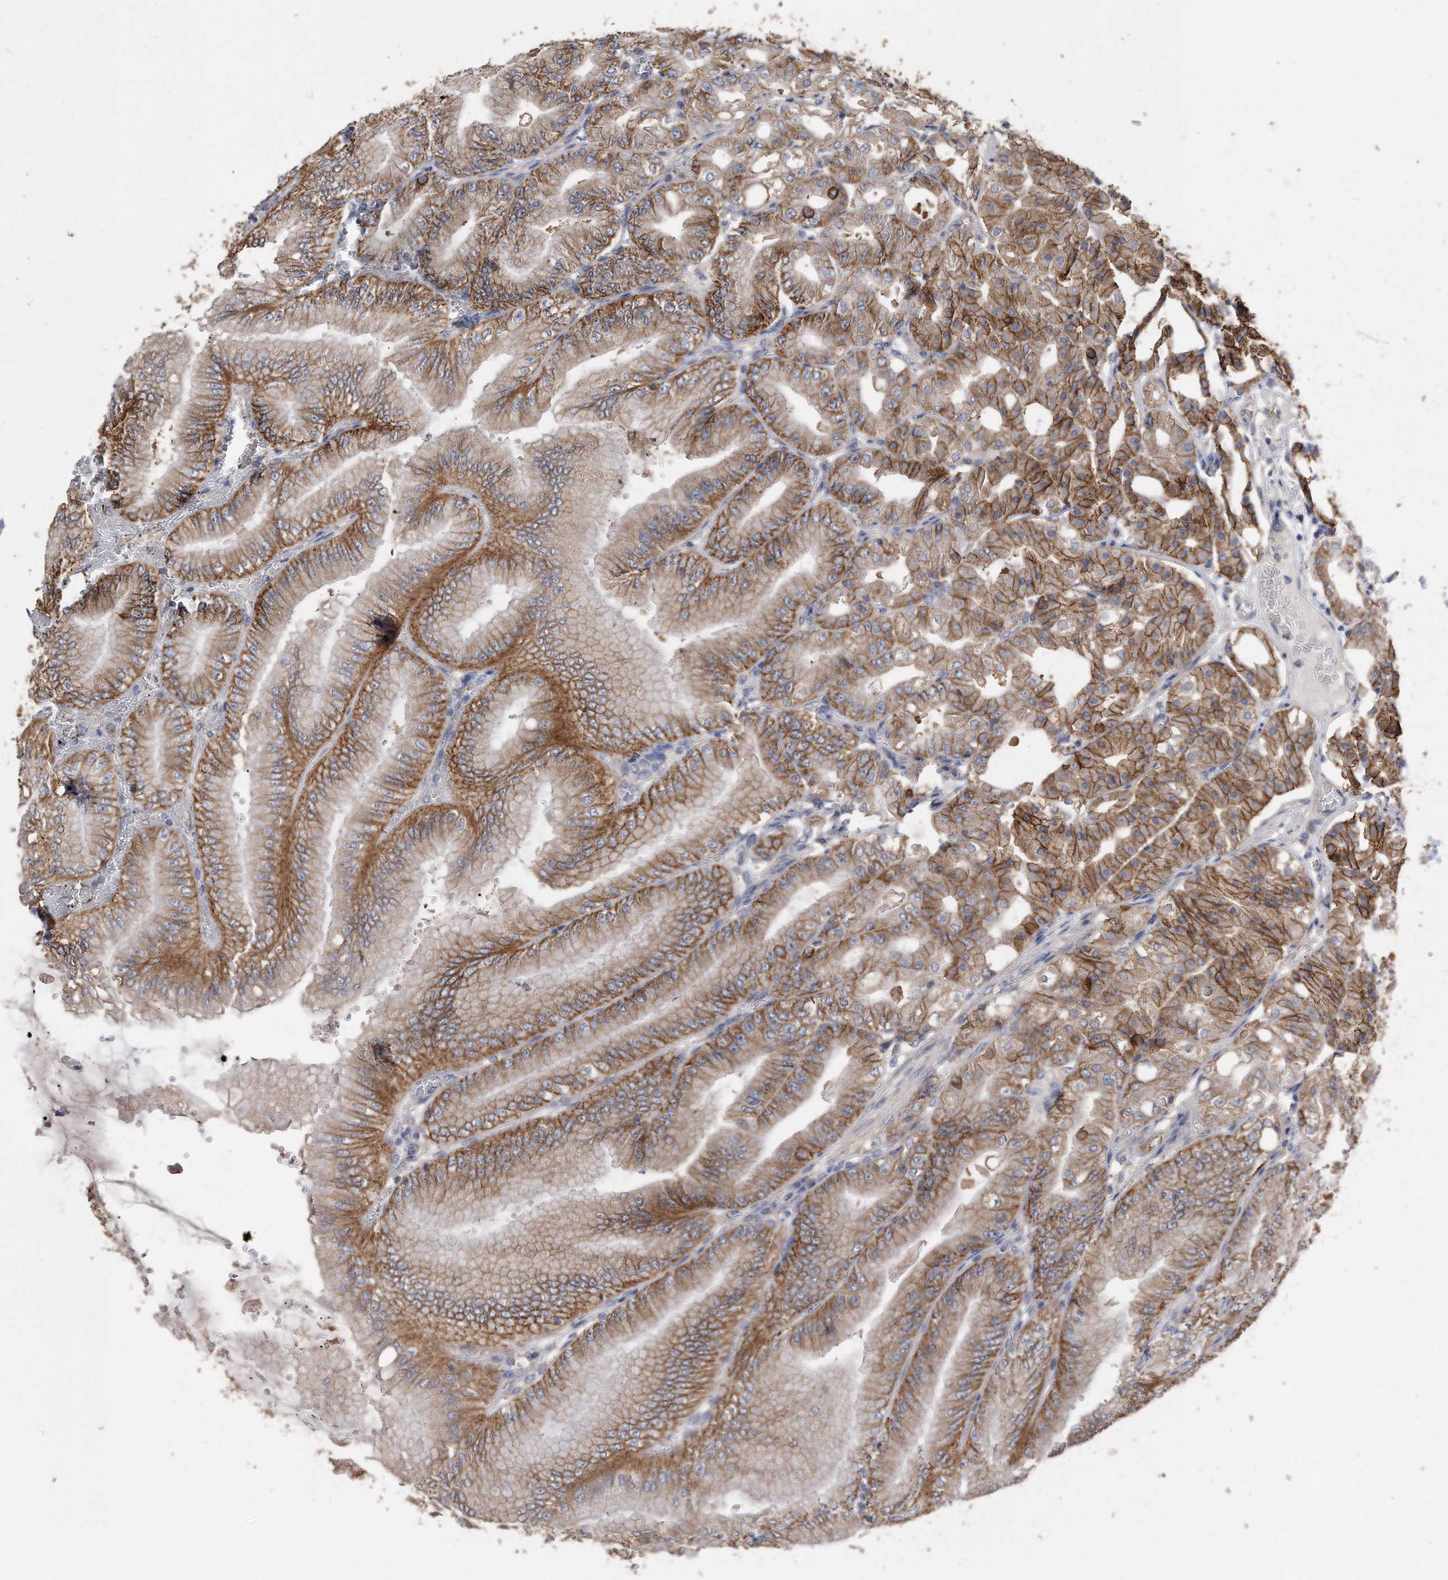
{"staining": {"intensity": "moderate", "quantity": ">75%", "location": "cytoplasmic/membranous"}, "tissue": "stomach", "cell_type": "Glandular cells", "image_type": "normal", "snomed": [{"axis": "morphology", "description": "Normal tissue, NOS"}, {"axis": "topography", "description": "Stomach, lower"}], "caption": "IHC staining of normal stomach, which displays medium levels of moderate cytoplasmic/membranous expression in approximately >75% of glandular cells indicating moderate cytoplasmic/membranous protein staining. The staining was performed using DAB (brown) for protein detection and nuclei were counterstained in hematoxylin (blue).", "gene": "CDCP1", "patient": {"sex": "male", "age": 71}}